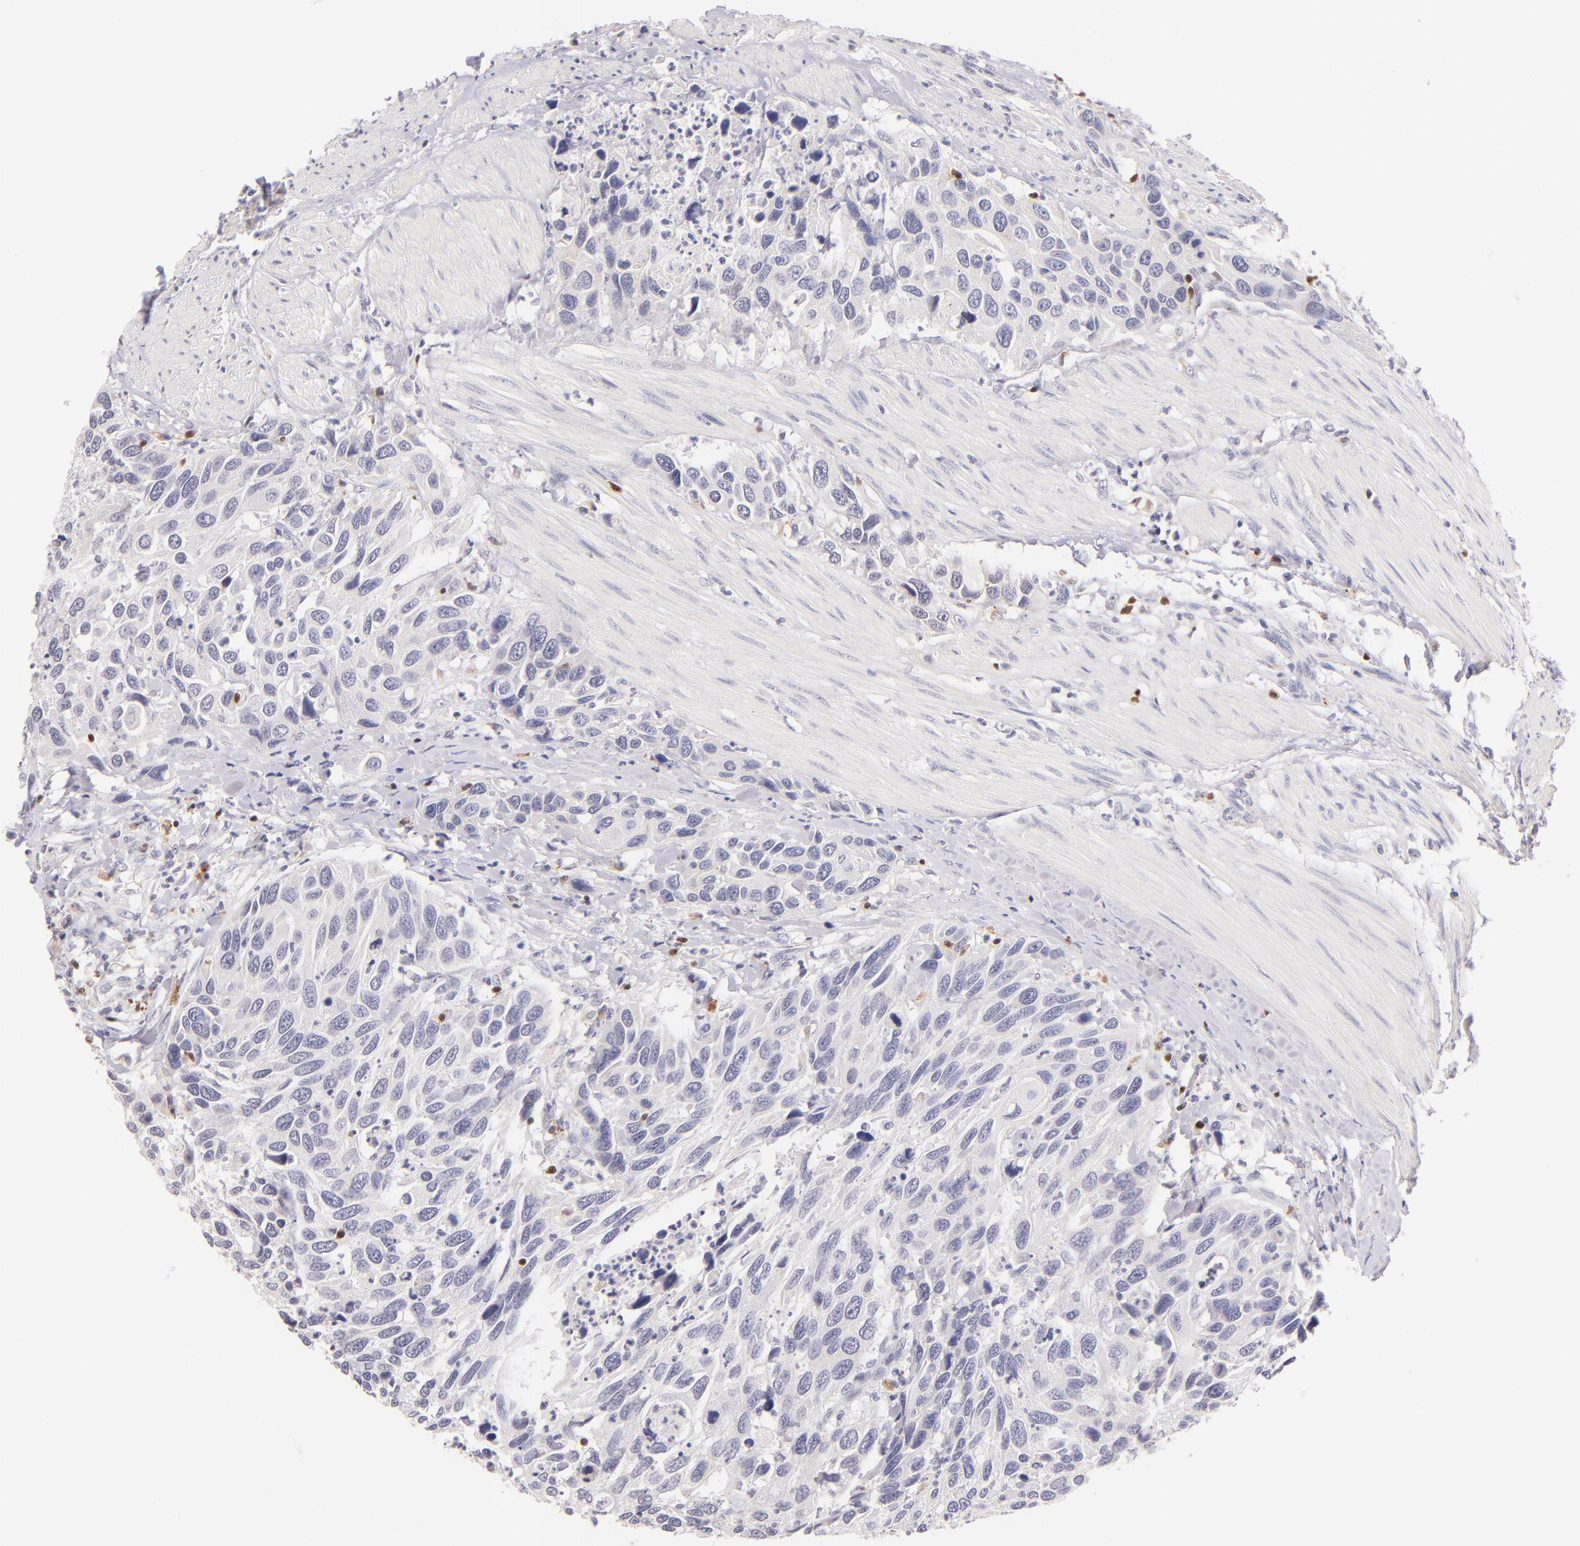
{"staining": {"intensity": "negative", "quantity": "none", "location": "none"}, "tissue": "urothelial cancer", "cell_type": "Tumor cells", "image_type": "cancer", "snomed": [{"axis": "morphology", "description": "Urothelial carcinoma, High grade"}, {"axis": "topography", "description": "Urinary bladder"}], "caption": "Human high-grade urothelial carcinoma stained for a protein using immunohistochemistry (IHC) demonstrates no staining in tumor cells.", "gene": "ZAP70", "patient": {"sex": "male", "age": 66}}